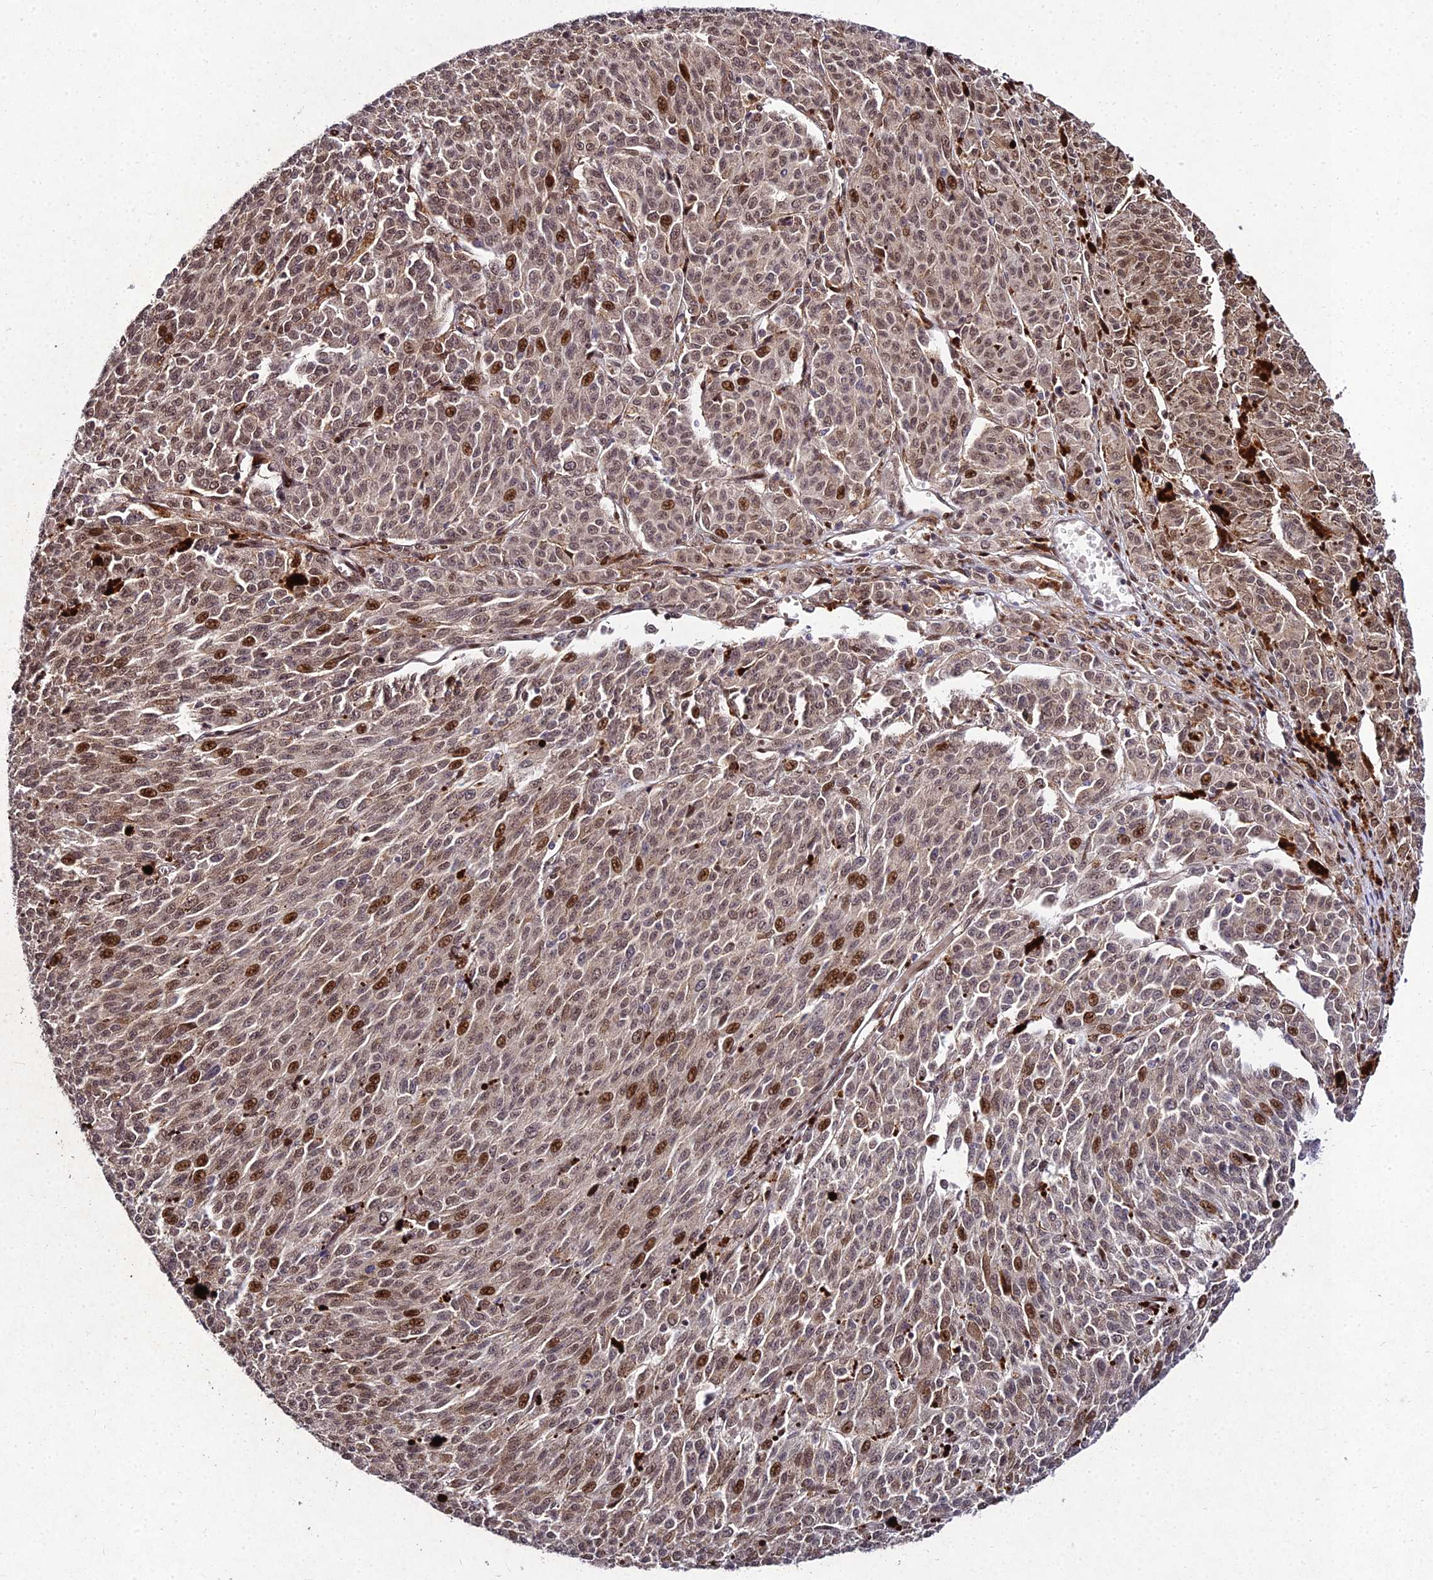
{"staining": {"intensity": "strong", "quantity": "<25%", "location": "nuclear"}, "tissue": "melanoma", "cell_type": "Tumor cells", "image_type": "cancer", "snomed": [{"axis": "morphology", "description": "Malignant melanoma, NOS"}, {"axis": "topography", "description": "Skin"}], "caption": "A high-resolution micrograph shows IHC staining of melanoma, which displays strong nuclear expression in approximately <25% of tumor cells.", "gene": "MKKS", "patient": {"sex": "female", "age": 52}}